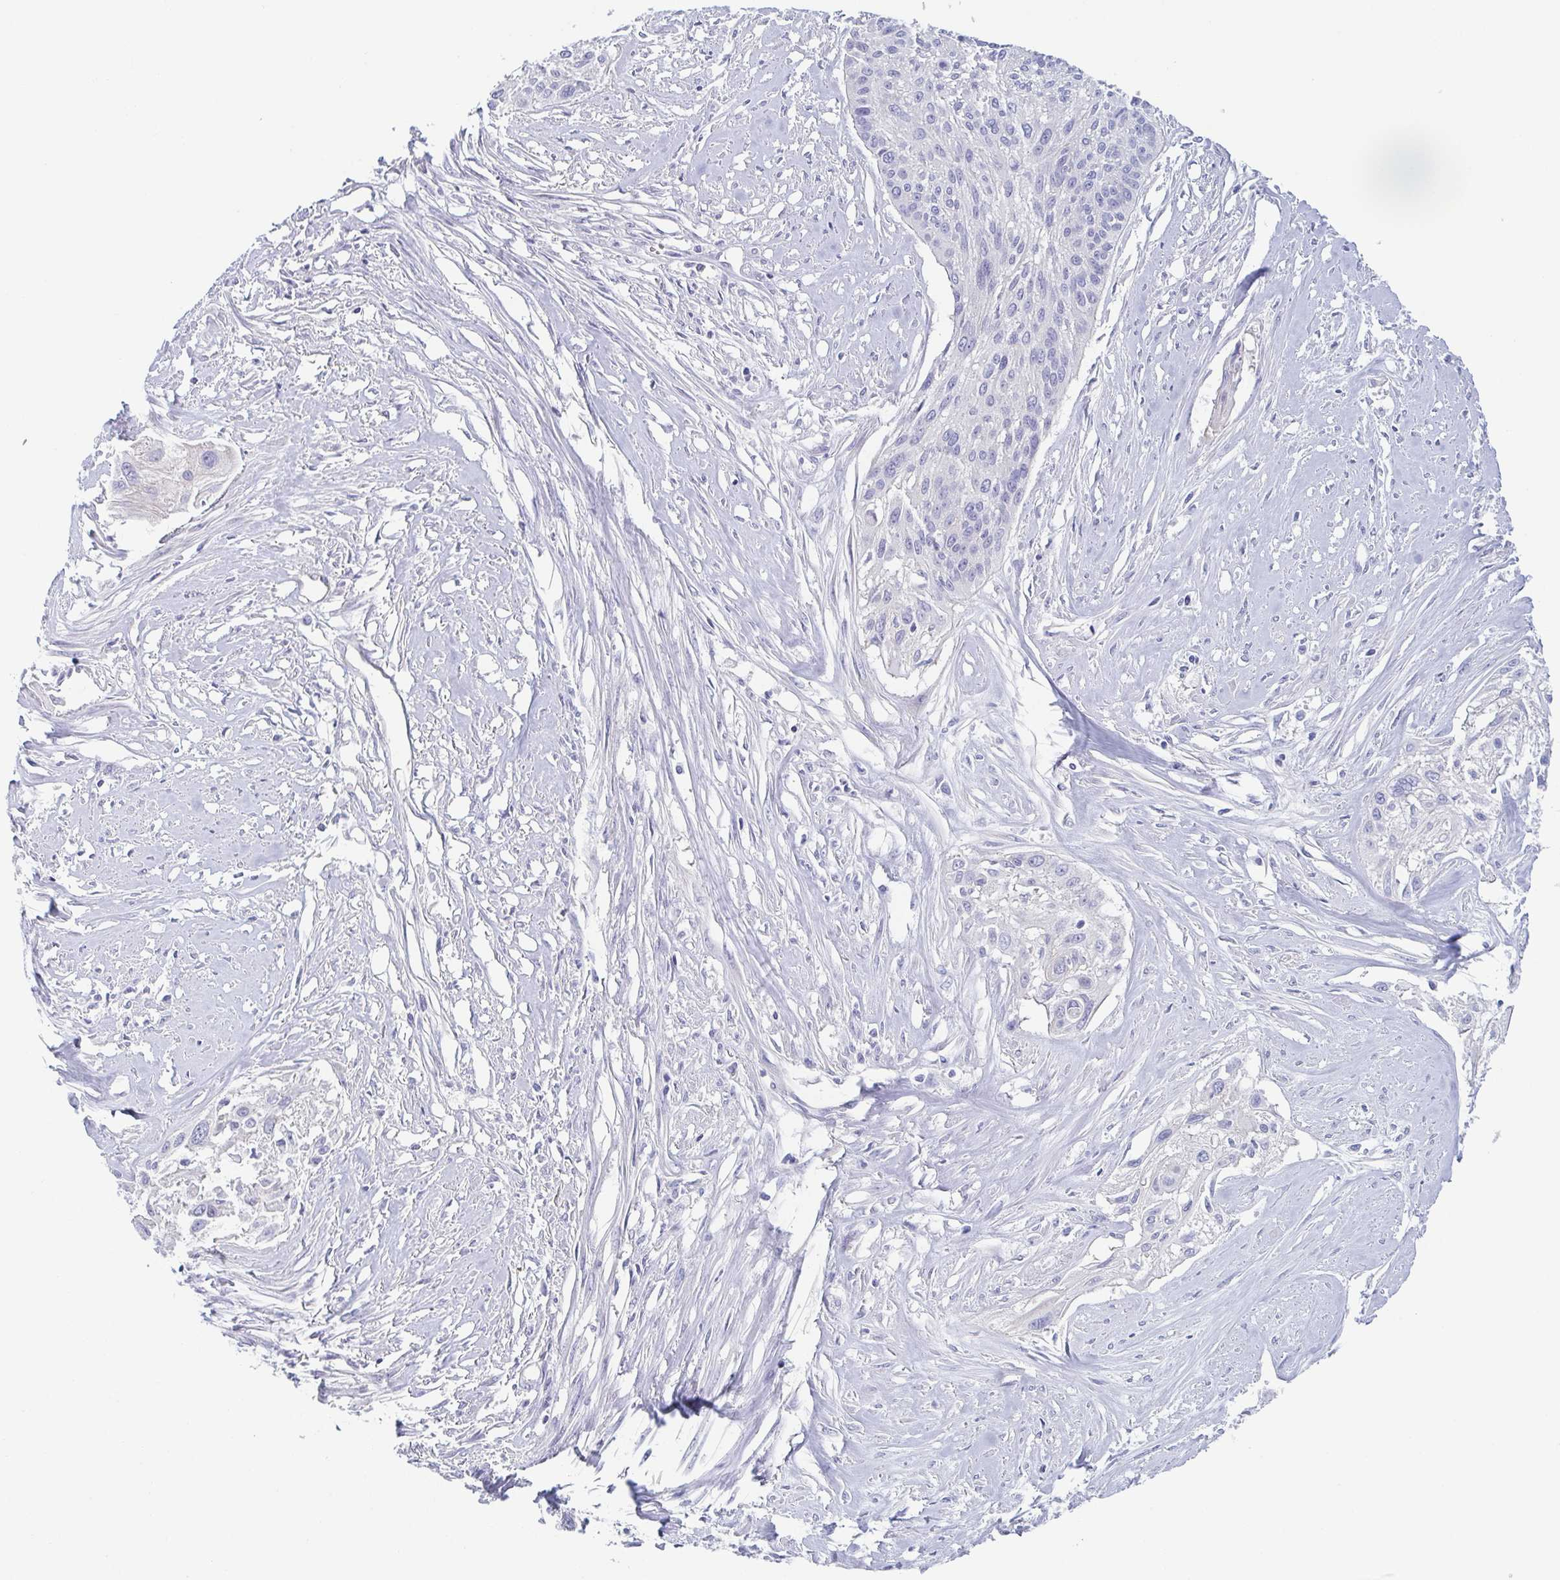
{"staining": {"intensity": "negative", "quantity": "none", "location": "none"}, "tissue": "cervical cancer", "cell_type": "Tumor cells", "image_type": "cancer", "snomed": [{"axis": "morphology", "description": "Squamous cell carcinoma, NOS"}, {"axis": "topography", "description": "Cervix"}], "caption": "An IHC histopathology image of squamous cell carcinoma (cervical) is shown. There is no staining in tumor cells of squamous cell carcinoma (cervical).", "gene": "DYNC1I1", "patient": {"sex": "female", "age": 49}}